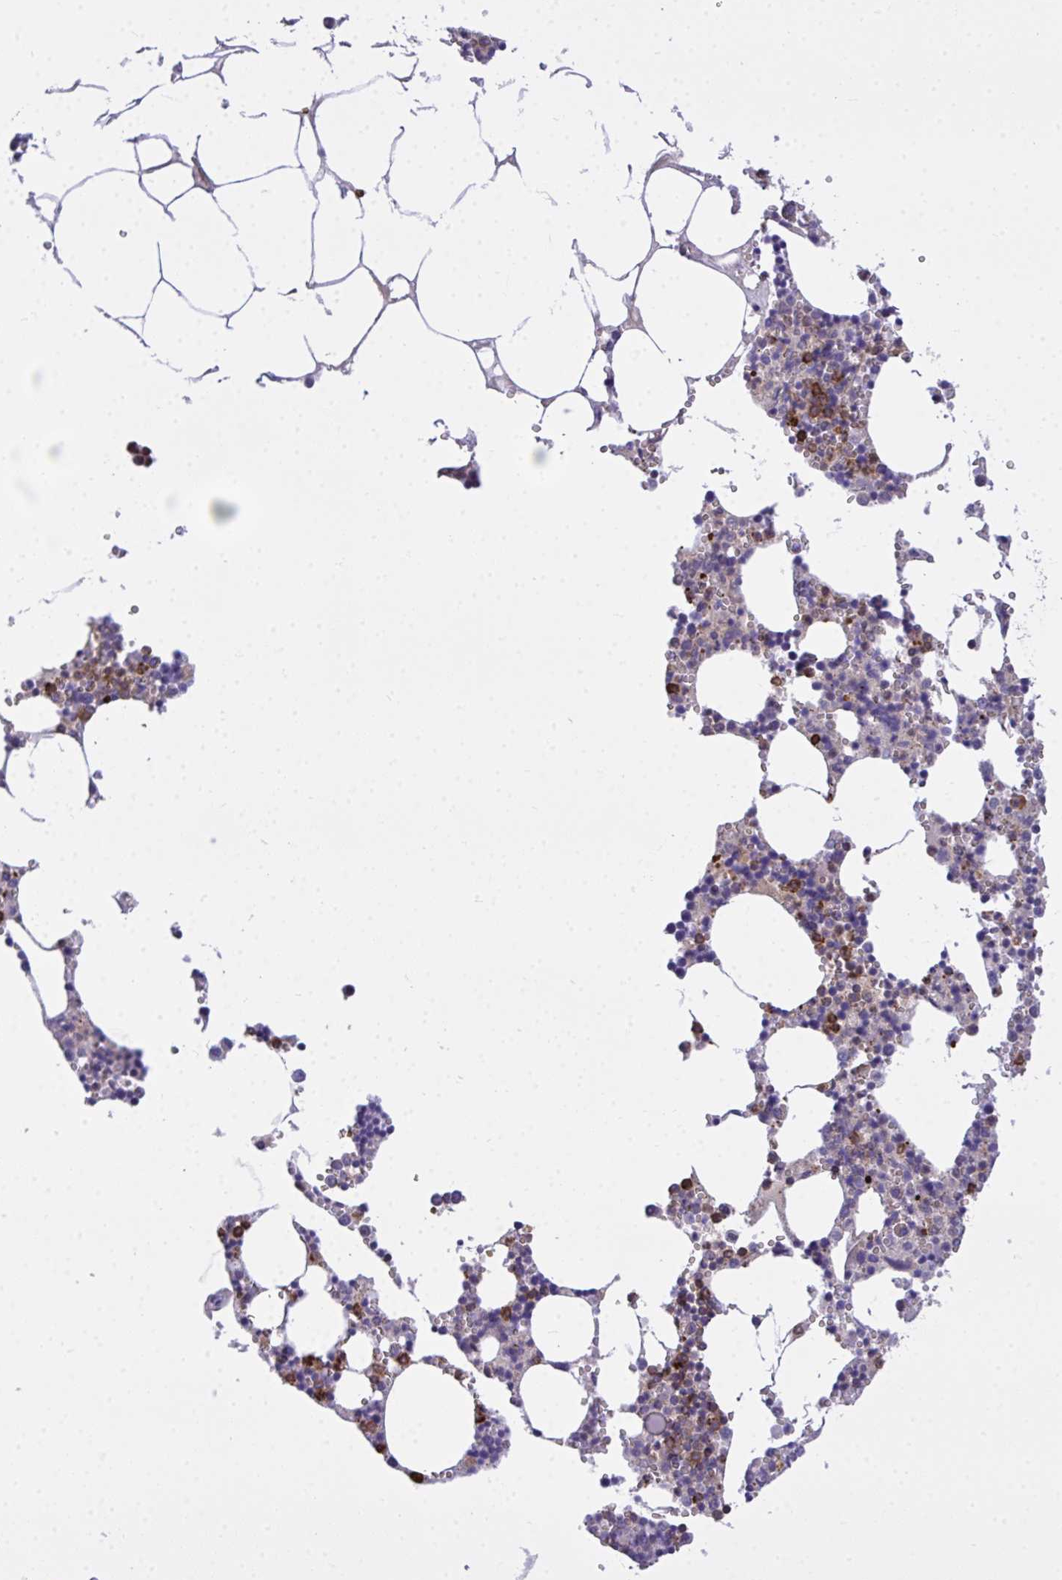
{"staining": {"intensity": "strong", "quantity": "<25%", "location": "cytoplasmic/membranous"}, "tissue": "bone marrow", "cell_type": "Hematopoietic cells", "image_type": "normal", "snomed": [{"axis": "morphology", "description": "Normal tissue, NOS"}, {"axis": "topography", "description": "Bone marrow"}], "caption": "Hematopoietic cells show medium levels of strong cytoplasmic/membranous positivity in about <25% of cells in unremarkable human bone marrow.", "gene": "AP5M1", "patient": {"sex": "male", "age": 54}}